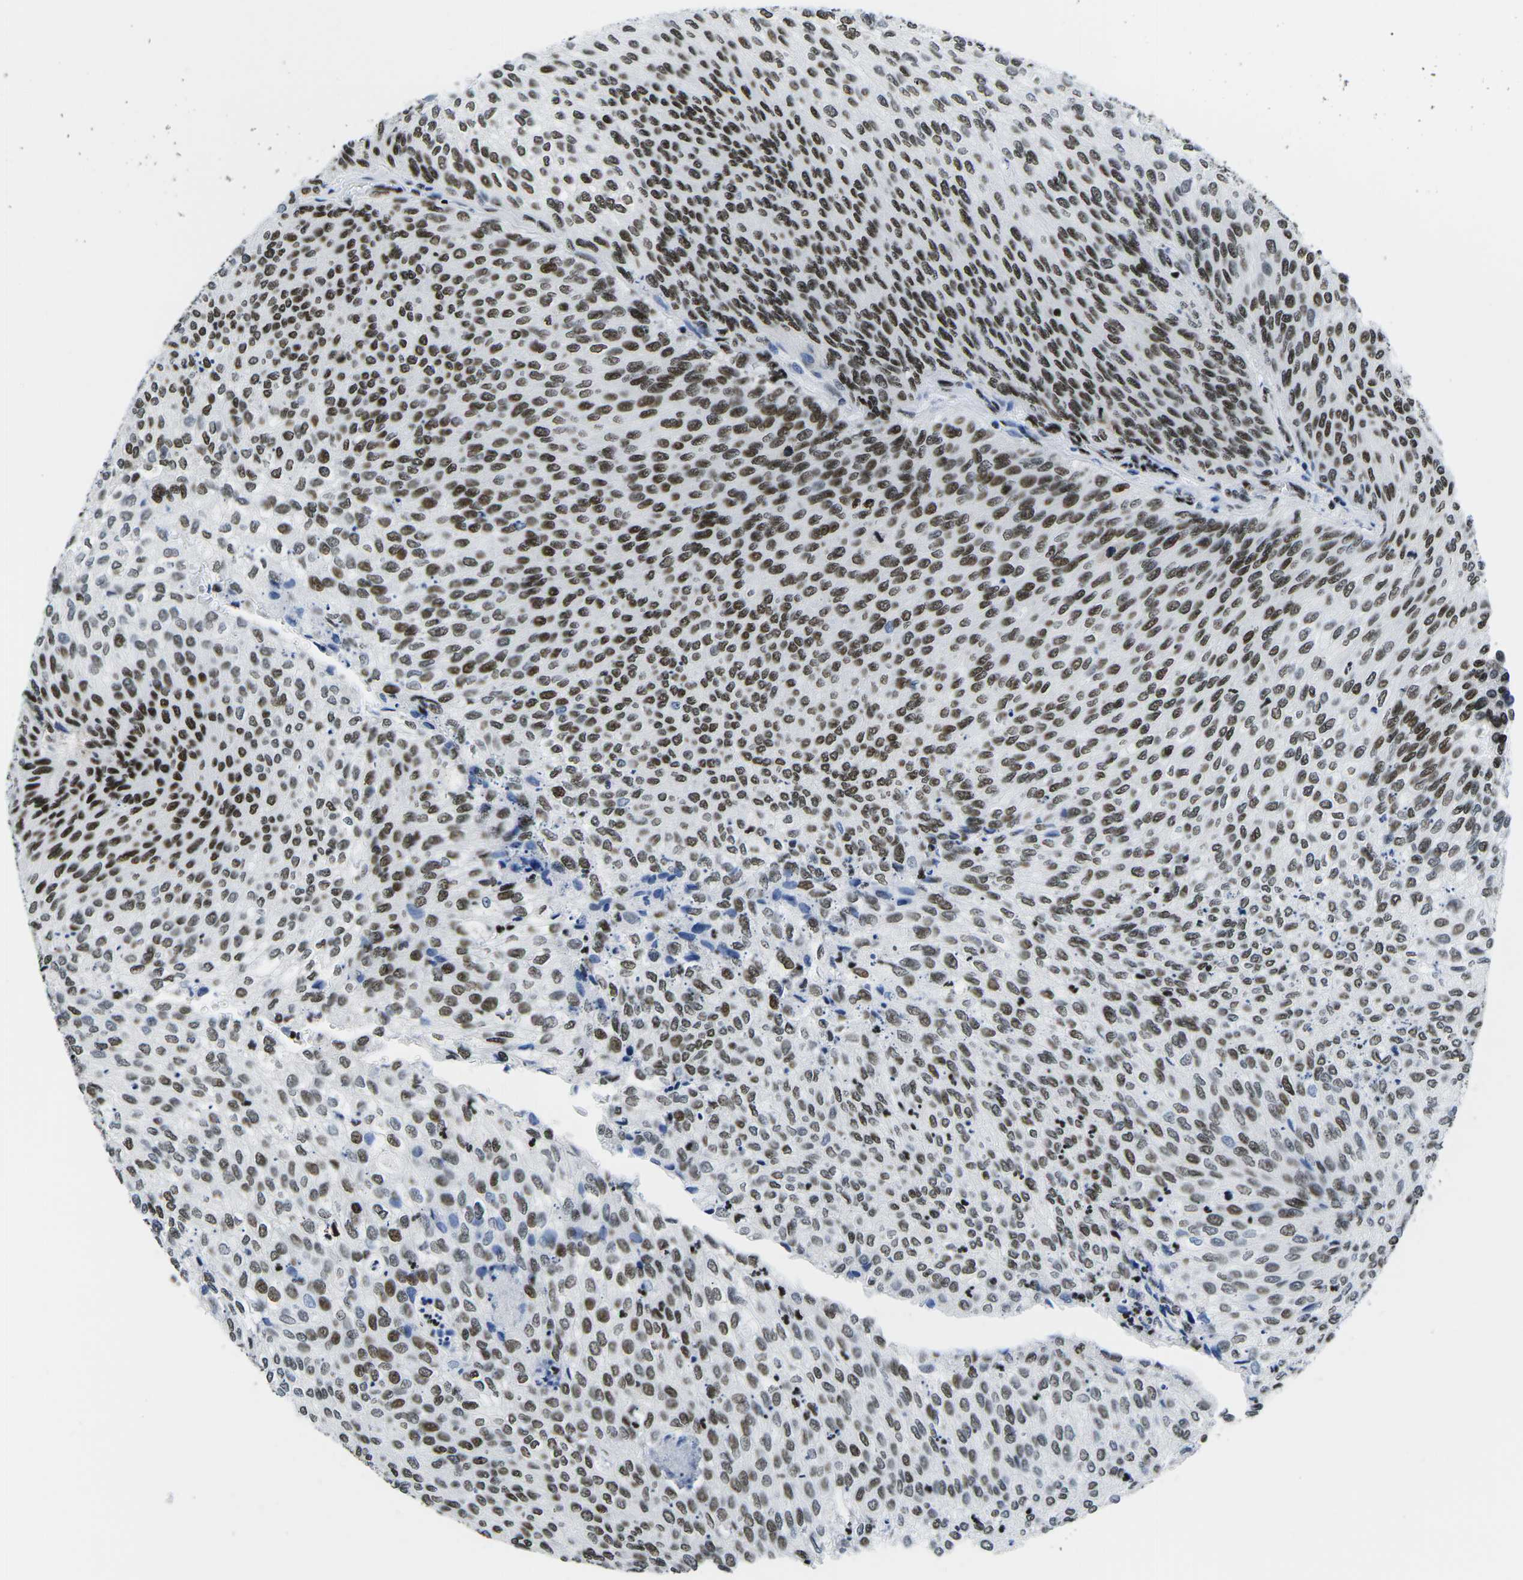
{"staining": {"intensity": "strong", "quantity": "25%-75%", "location": "nuclear"}, "tissue": "urothelial cancer", "cell_type": "Tumor cells", "image_type": "cancer", "snomed": [{"axis": "morphology", "description": "Urothelial carcinoma, Low grade"}, {"axis": "topography", "description": "Urinary bladder"}], "caption": "There is high levels of strong nuclear positivity in tumor cells of urothelial carcinoma (low-grade), as demonstrated by immunohistochemical staining (brown color).", "gene": "ATF1", "patient": {"sex": "female", "age": 79}}